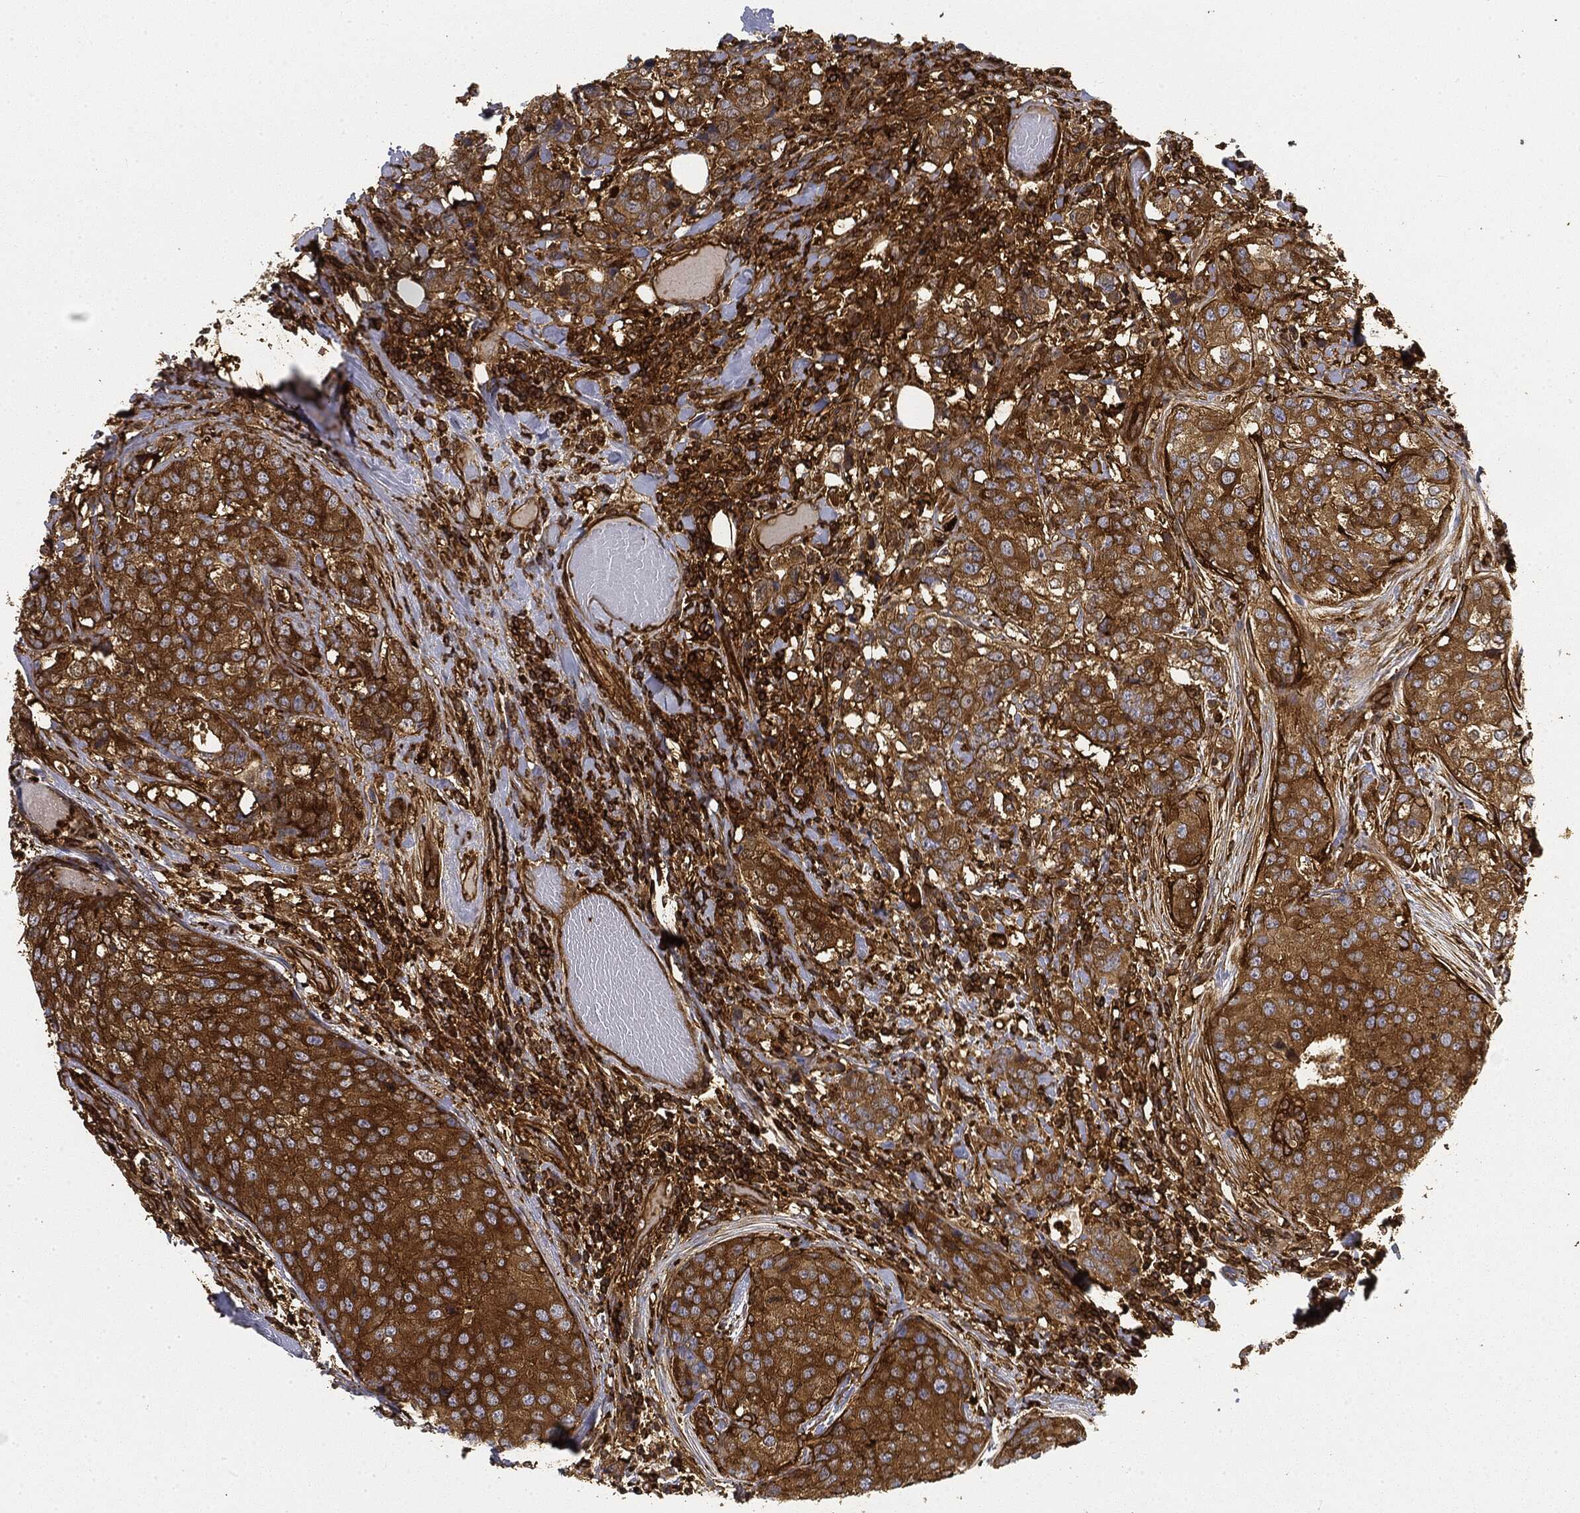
{"staining": {"intensity": "strong", "quantity": "25%-75%", "location": "cytoplasmic/membranous"}, "tissue": "breast cancer", "cell_type": "Tumor cells", "image_type": "cancer", "snomed": [{"axis": "morphology", "description": "Lobular carcinoma"}, {"axis": "topography", "description": "Breast"}], "caption": "Immunohistochemistry (IHC) photomicrograph of neoplastic tissue: breast cancer (lobular carcinoma) stained using IHC demonstrates high levels of strong protein expression localized specifically in the cytoplasmic/membranous of tumor cells, appearing as a cytoplasmic/membranous brown color.", "gene": "WDR1", "patient": {"sex": "female", "age": 59}}